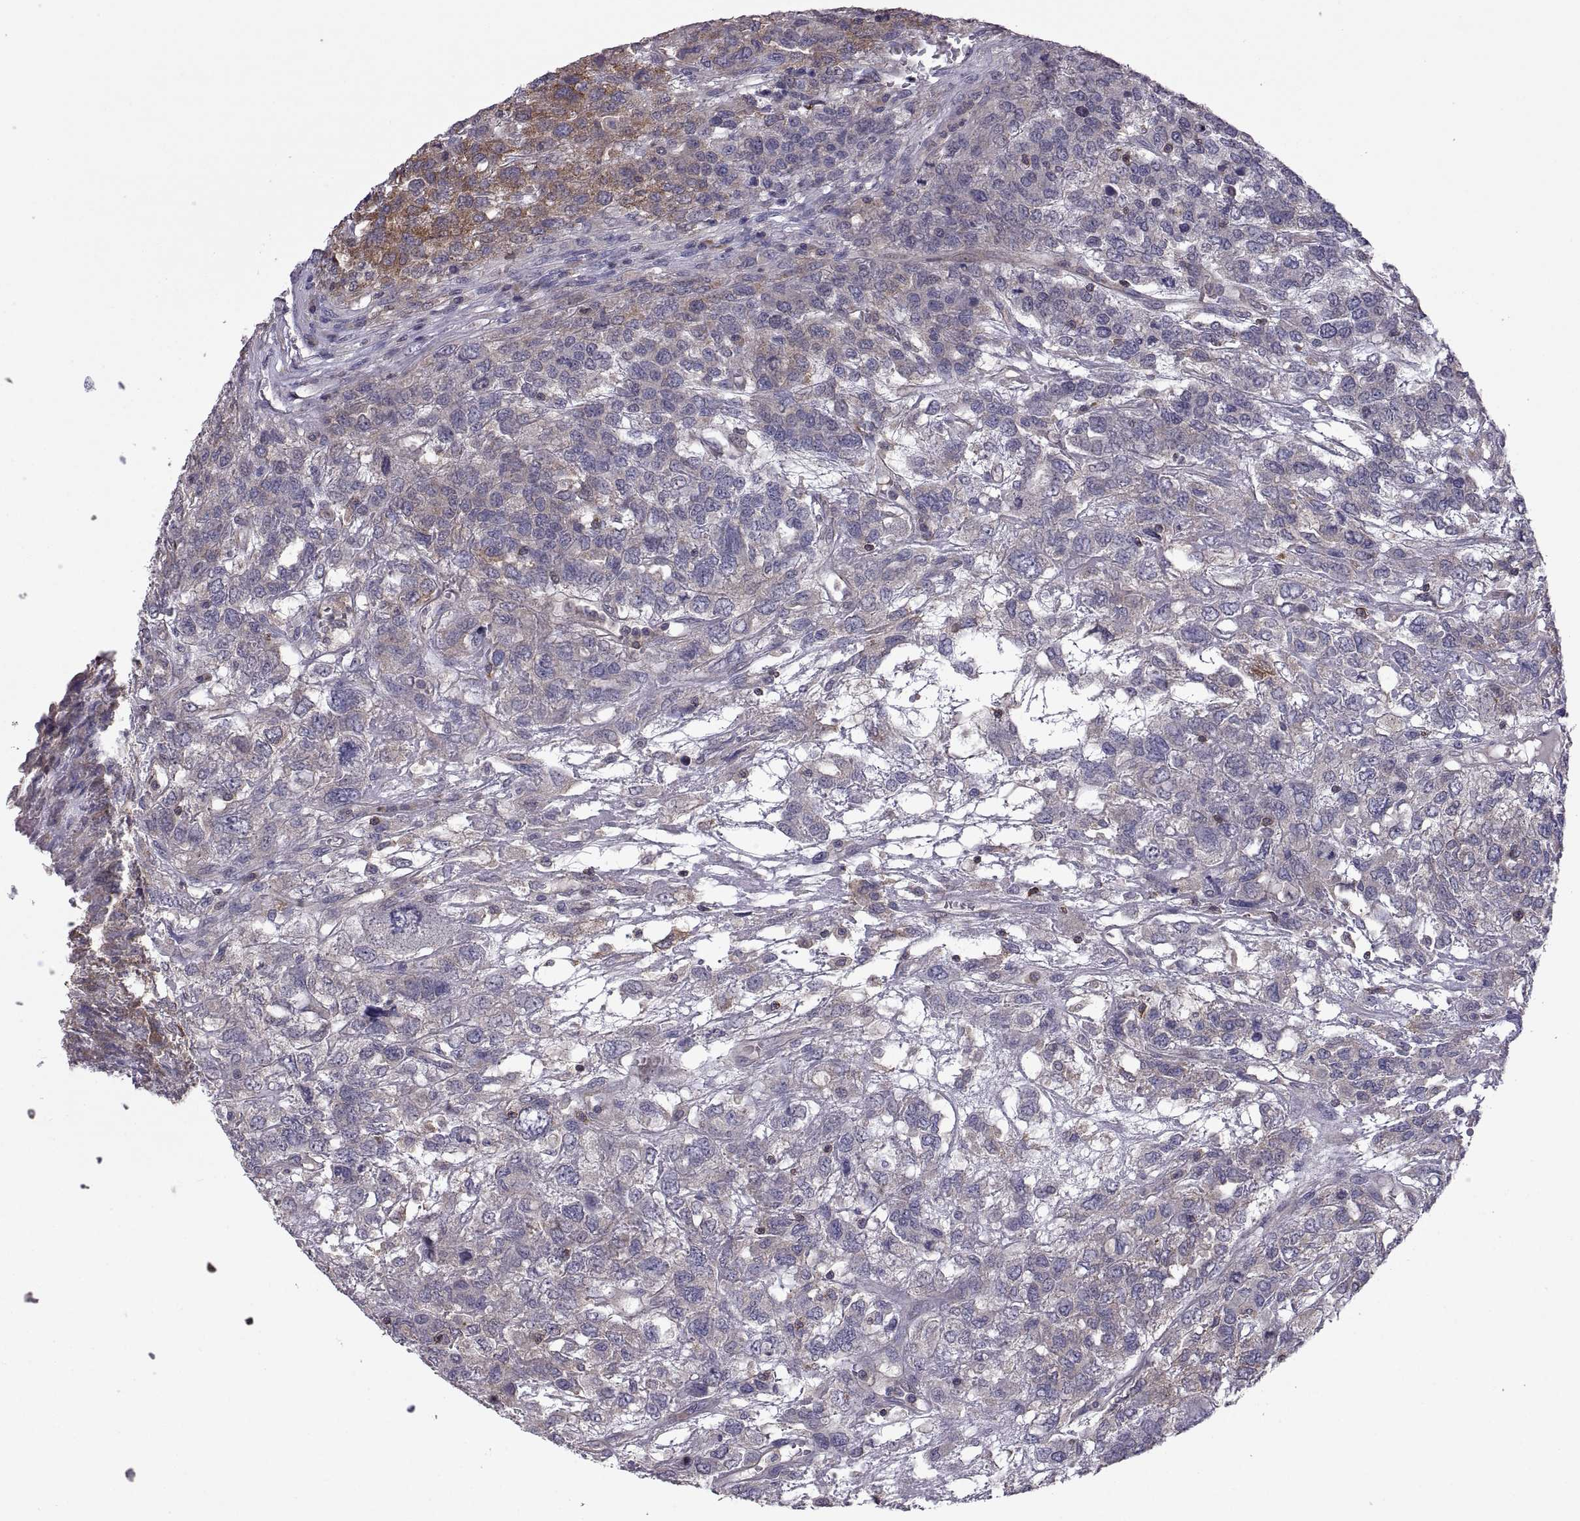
{"staining": {"intensity": "moderate", "quantity": "<25%", "location": "cytoplasmic/membranous"}, "tissue": "testis cancer", "cell_type": "Tumor cells", "image_type": "cancer", "snomed": [{"axis": "morphology", "description": "Seminoma, NOS"}, {"axis": "topography", "description": "Testis"}], "caption": "The immunohistochemical stain shows moderate cytoplasmic/membranous positivity in tumor cells of testis cancer tissue.", "gene": "EZR", "patient": {"sex": "male", "age": 52}}